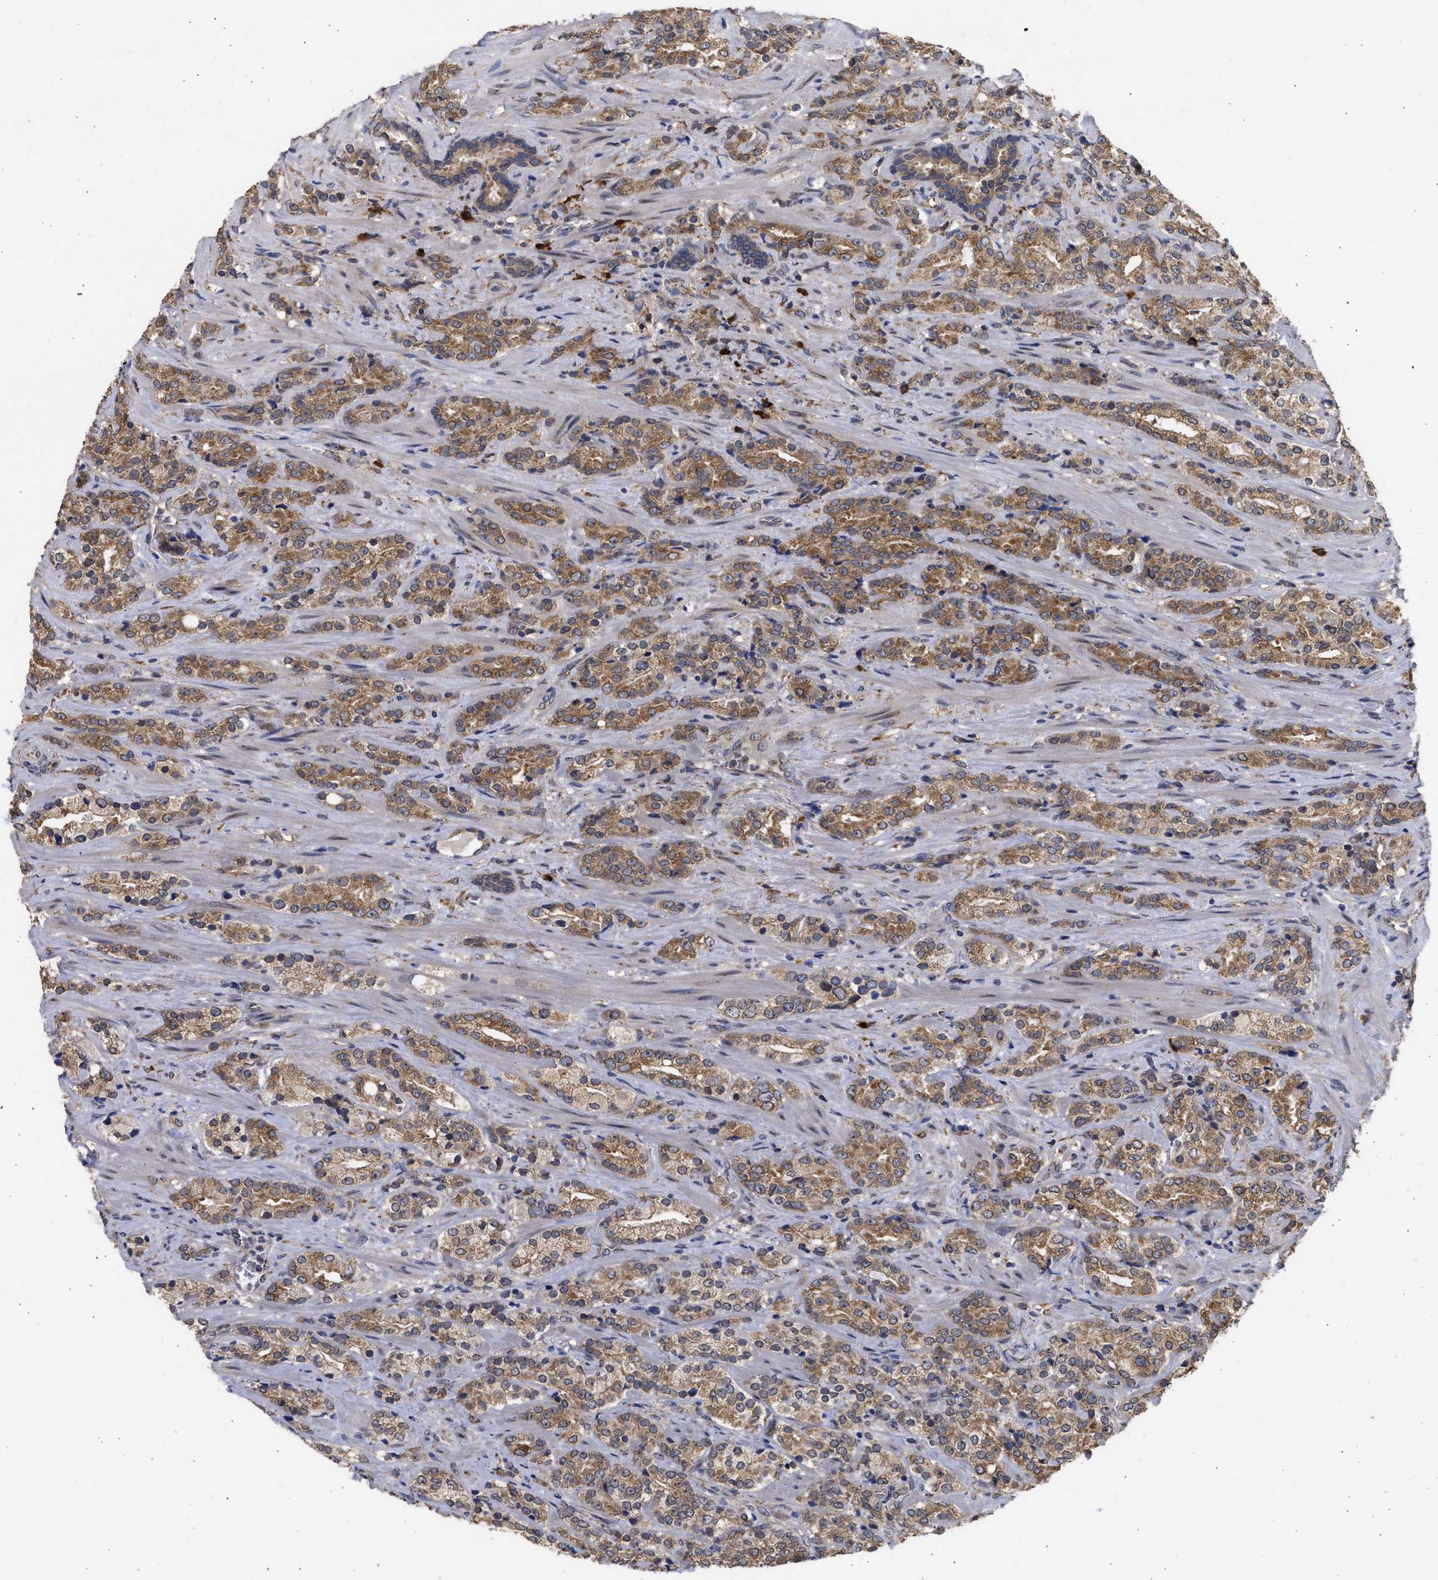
{"staining": {"intensity": "moderate", "quantity": ">75%", "location": "cytoplasmic/membranous"}, "tissue": "prostate cancer", "cell_type": "Tumor cells", "image_type": "cancer", "snomed": [{"axis": "morphology", "description": "Adenocarcinoma, High grade"}, {"axis": "topography", "description": "Prostate"}], "caption": "Tumor cells display medium levels of moderate cytoplasmic/membranous staining in approximately >75% of cells in prostate cancer (adenocarcinoma (high-grade)).", "gene": "DNAJC1", "patient": {"sex": "male", "age": 71}}